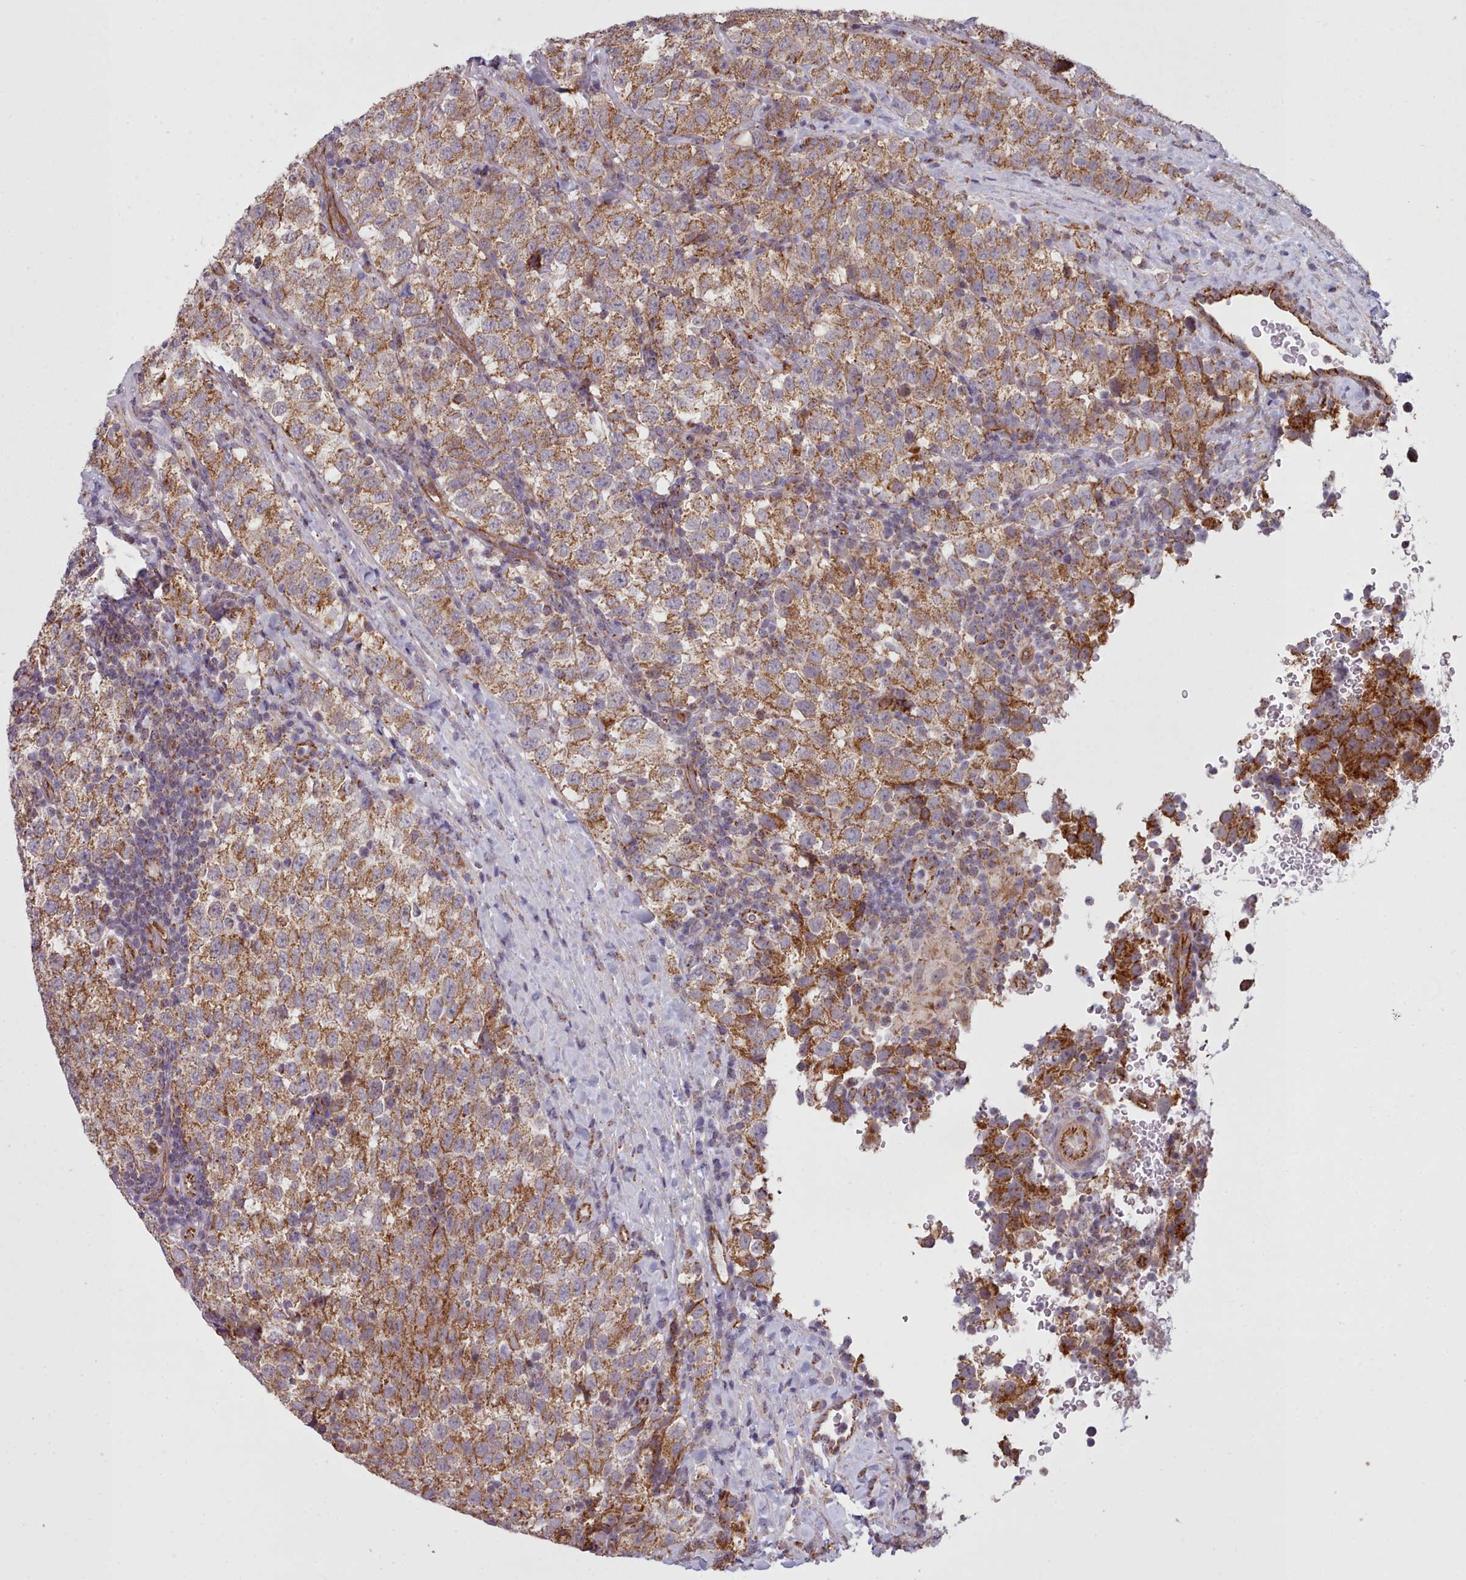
{"staining": {"intensity": "moderate", "quantity": ">75%", "location": "cytoplasmic/membranous"}, "tissue": "testis cancer", "cell_type": "Tumor cells", "image_type": "cancer", "snomed": [{"axis": "morphology", "description": "Seminoma, NOS"}, {"axis": "topography", "description": "Testis"}], "caption": "Protein analysis of testis cancer (seminoma) tissue demonstrates moderate cytoplasmic/membranous positivity in approximately >75% of tumor cells.", "gene": "MRPL46", "patient": {"sex": "male", "age": 34}}